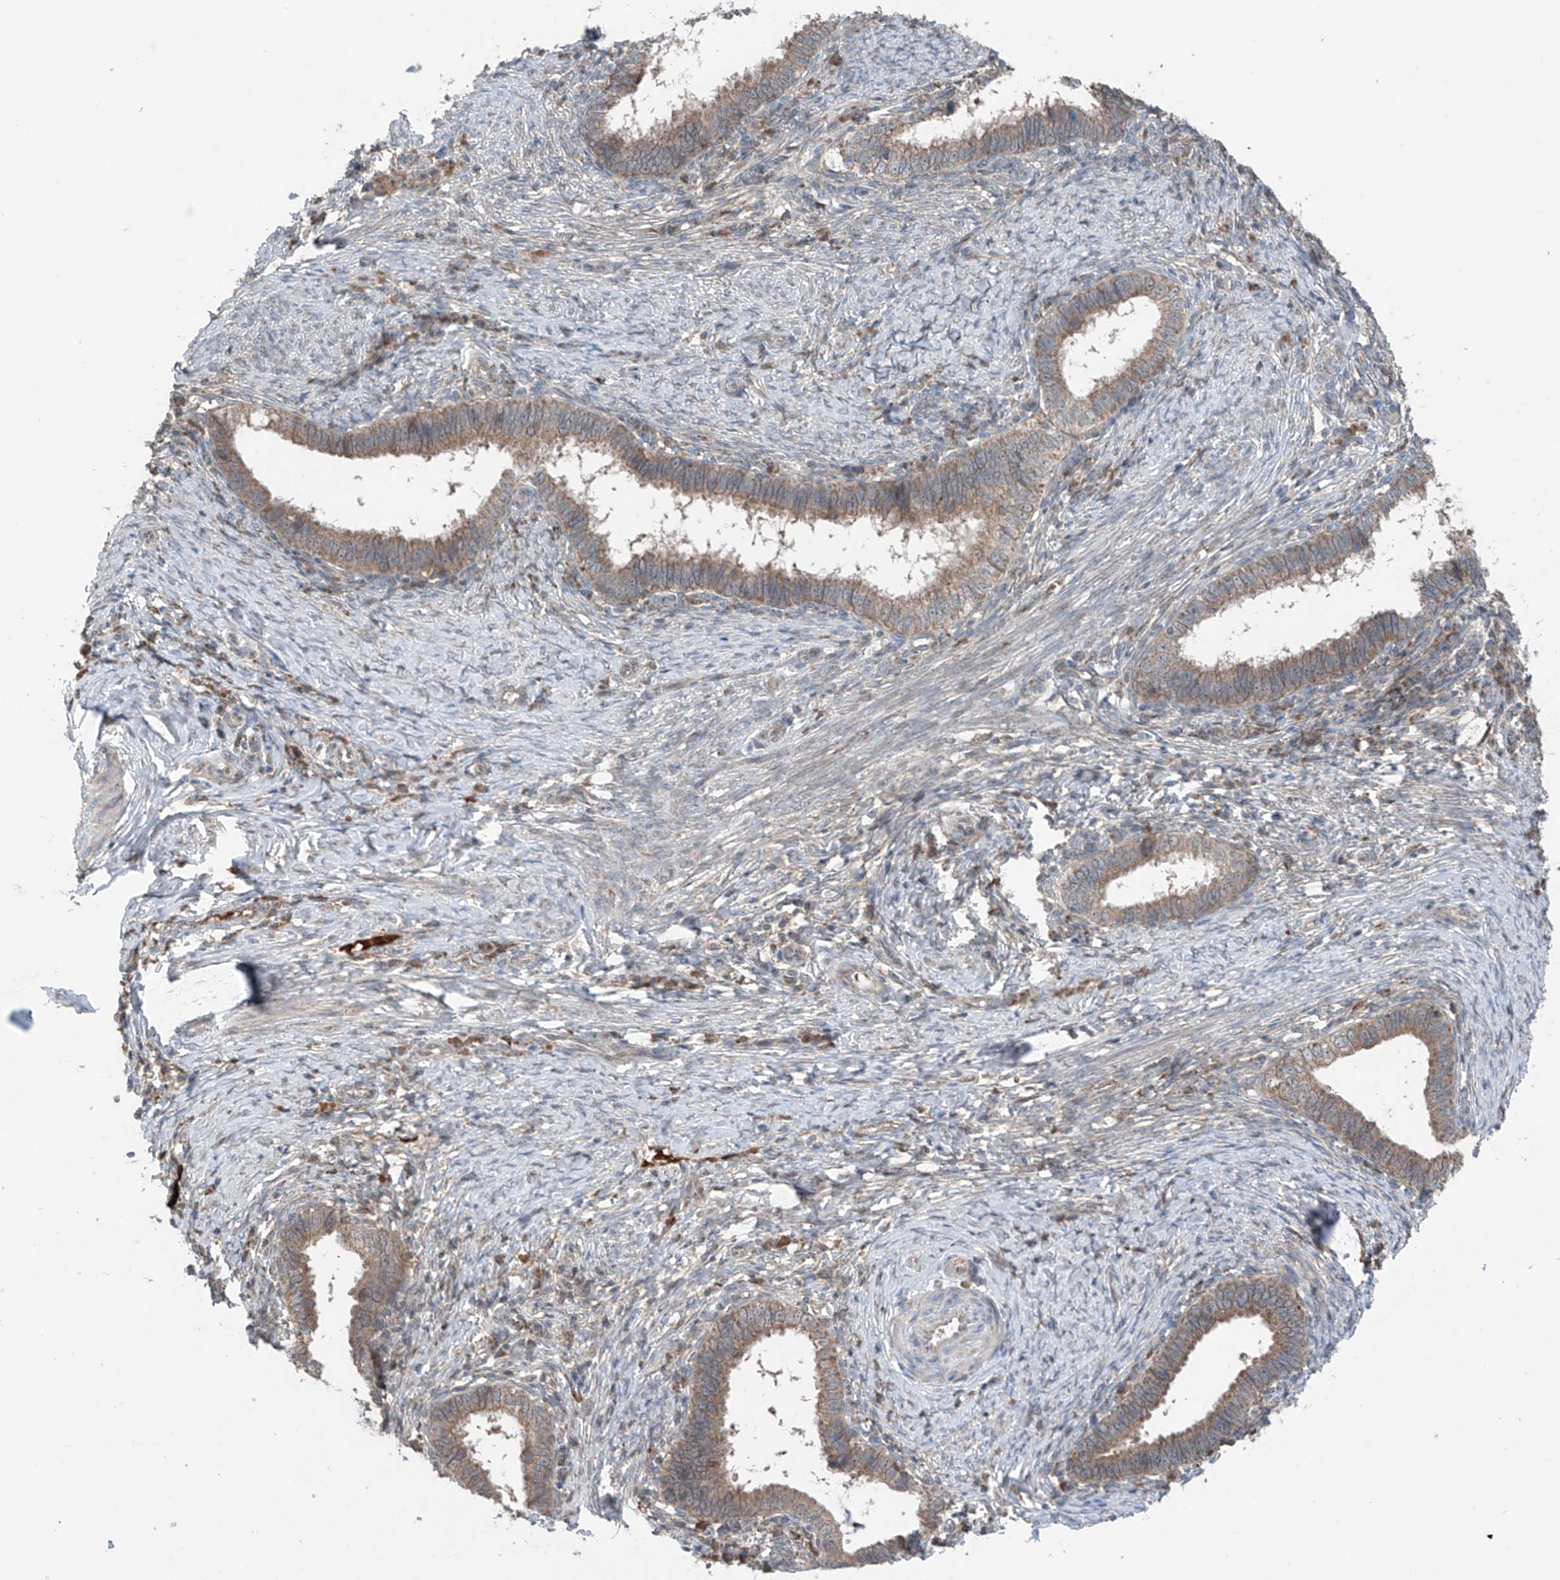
{"staining": {"intensity": "weak", "quantity": ">75%", "location": "cytoplasmic/membranous"}, "tissue": "cervical cancer", "cell_type": "Tumor cells", "image_type": "cancer", "snomed": [{"axis": "morphology", "description": "Adenocarcinoma, NOS"}, {"axis": "topography", "description": "Cervix"}], "caption": "This is an image of immunohistochemistry staining of cervical cancer, which shows weak expression in the cytoplasmic/membranous of tumor cells.", "gene": "SAMD3", "patient": {"sex": "female", "age": 36}}